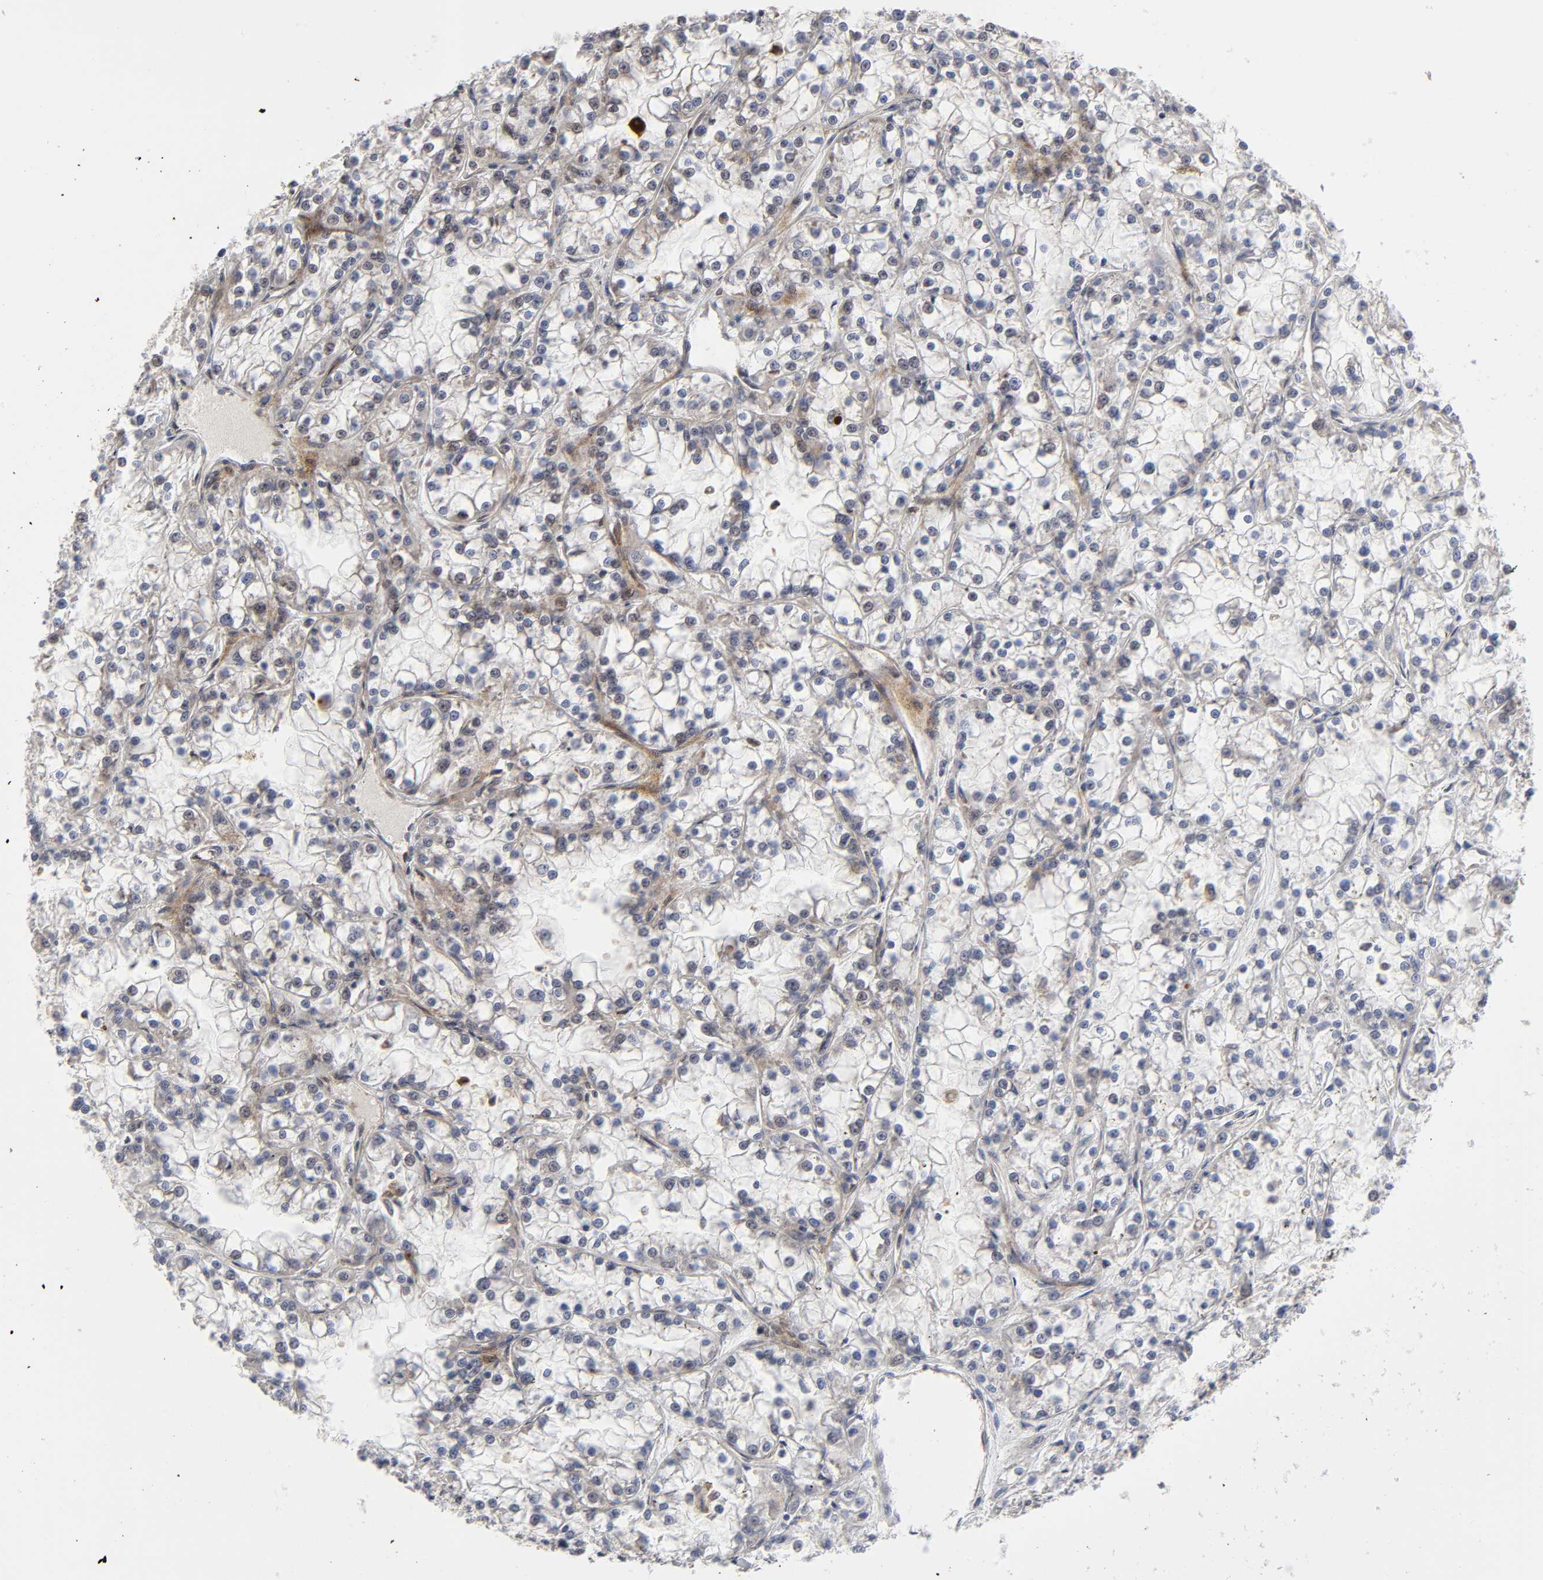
{"staining": {"intensity": "weak", "quantity": "<25%", "location": "cytoplasmic/membranous,nuclear"}, "tissue": "renal cancer", "cell_type": "Tumor cells", "image_type": "cancer", "snomed": [{"axis": "morphology", "description": "Adenocarcinoma, NOS"}, {"axis": "topography", "description": "Kidney"}], "caption": "An IHC image of renal adenocarcinoma is shown. There is no staining in tumor cells of renal adenocarcinoma. (DAB (3,3'-diaminobenzidine) immunohistochemistry visualized using brightfield microscopy, high magnification).", "gene": "CASP9", "patient": {"sex": "female", "age": 52}}